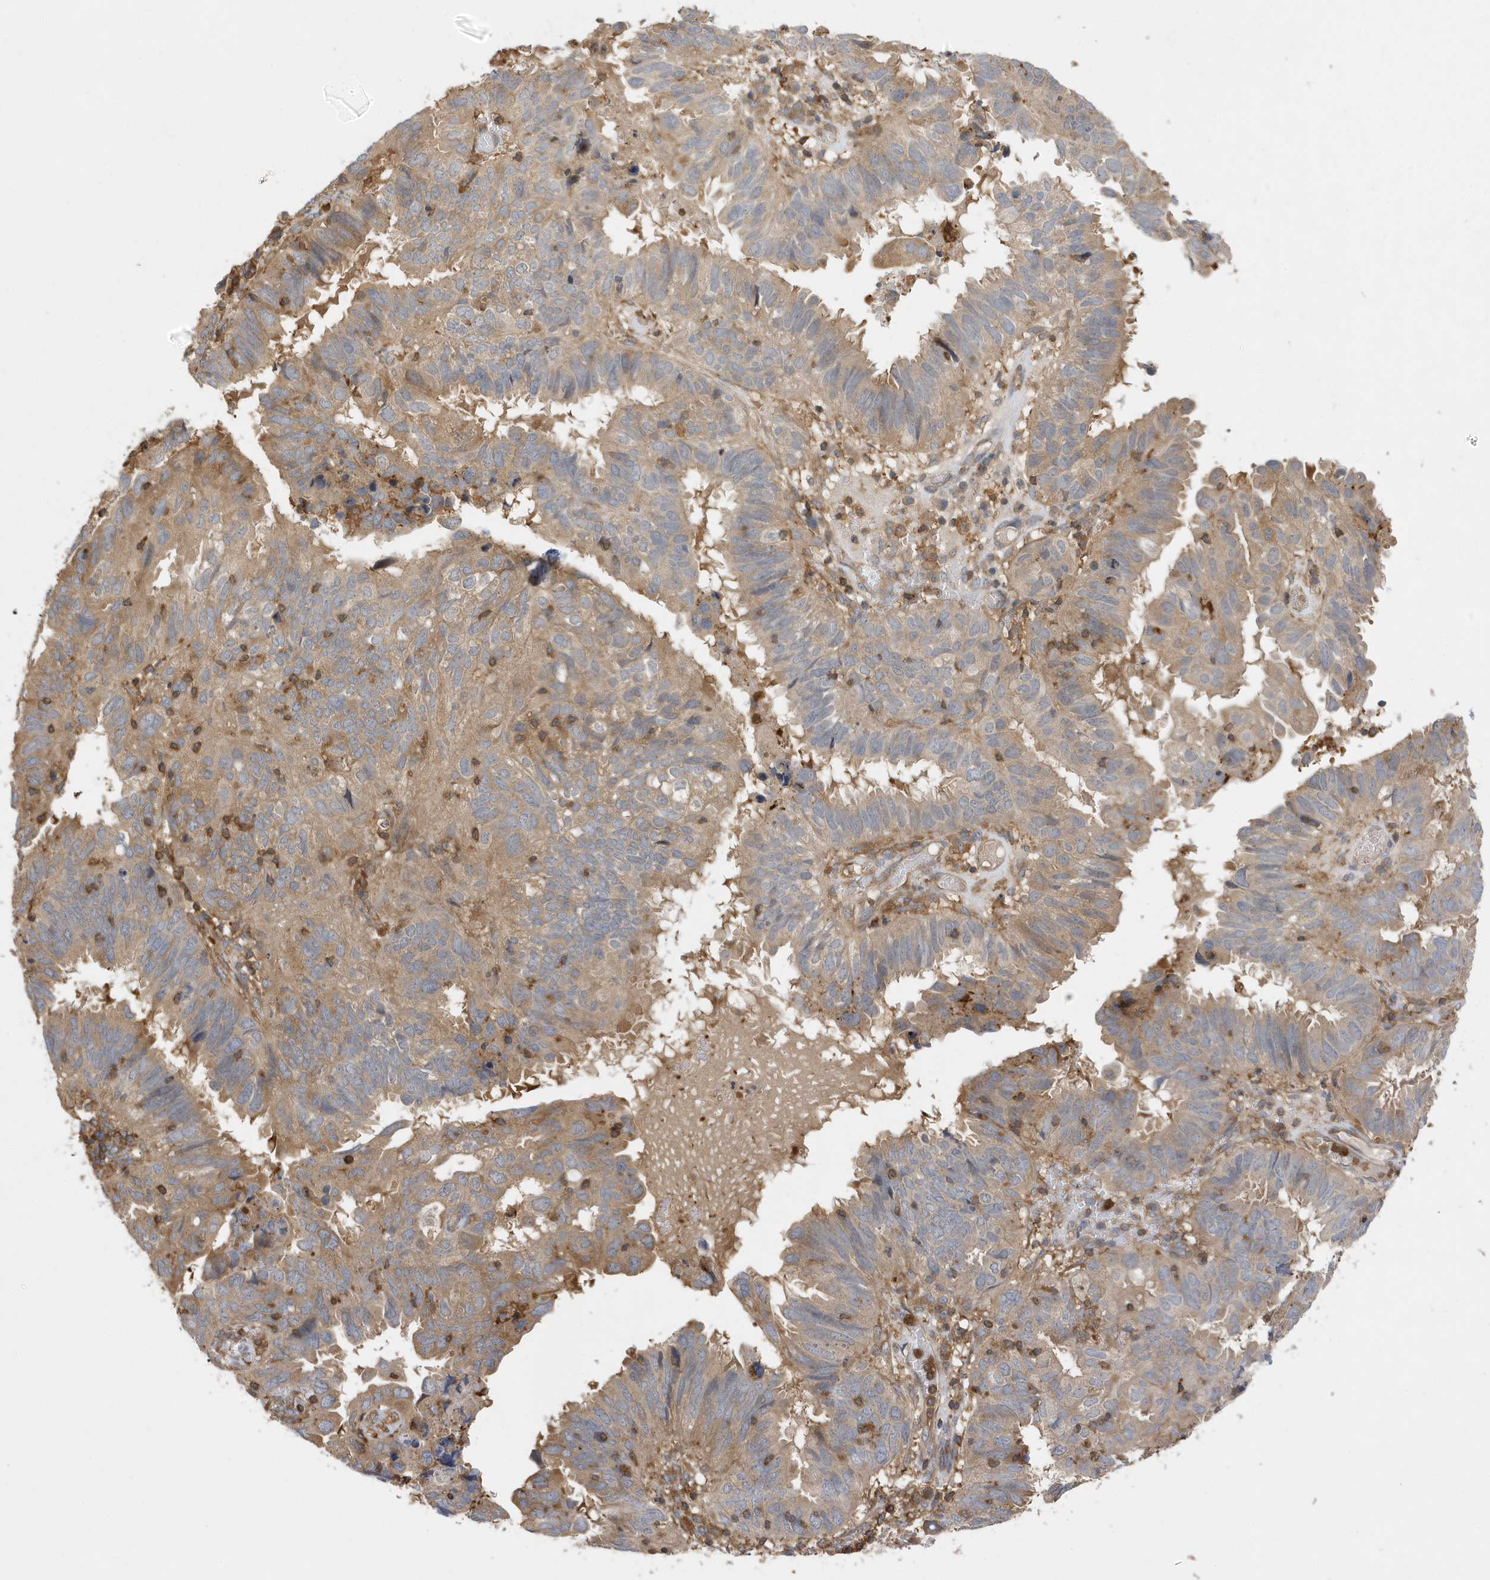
{"staining": {"intensity": "moderate", "quantity": ">75%", "location": "cytoplasmic/membranous"}, "tissue": "endometrial cancer", "cell_type": "Tumor cells", "image_type": "cancer", "snomed": [{"axis": "morphology", "description": "Adenocarcinoma, NOS"}, {"axis": "topography", "description": "Uterus"}], "caption": "Endometrial adenocarcinoma stained with a protein marker shows moderate staining in tumor cells.", "gene": "LAPTM4A", "patient": {"sex": "female", "age": 77}}